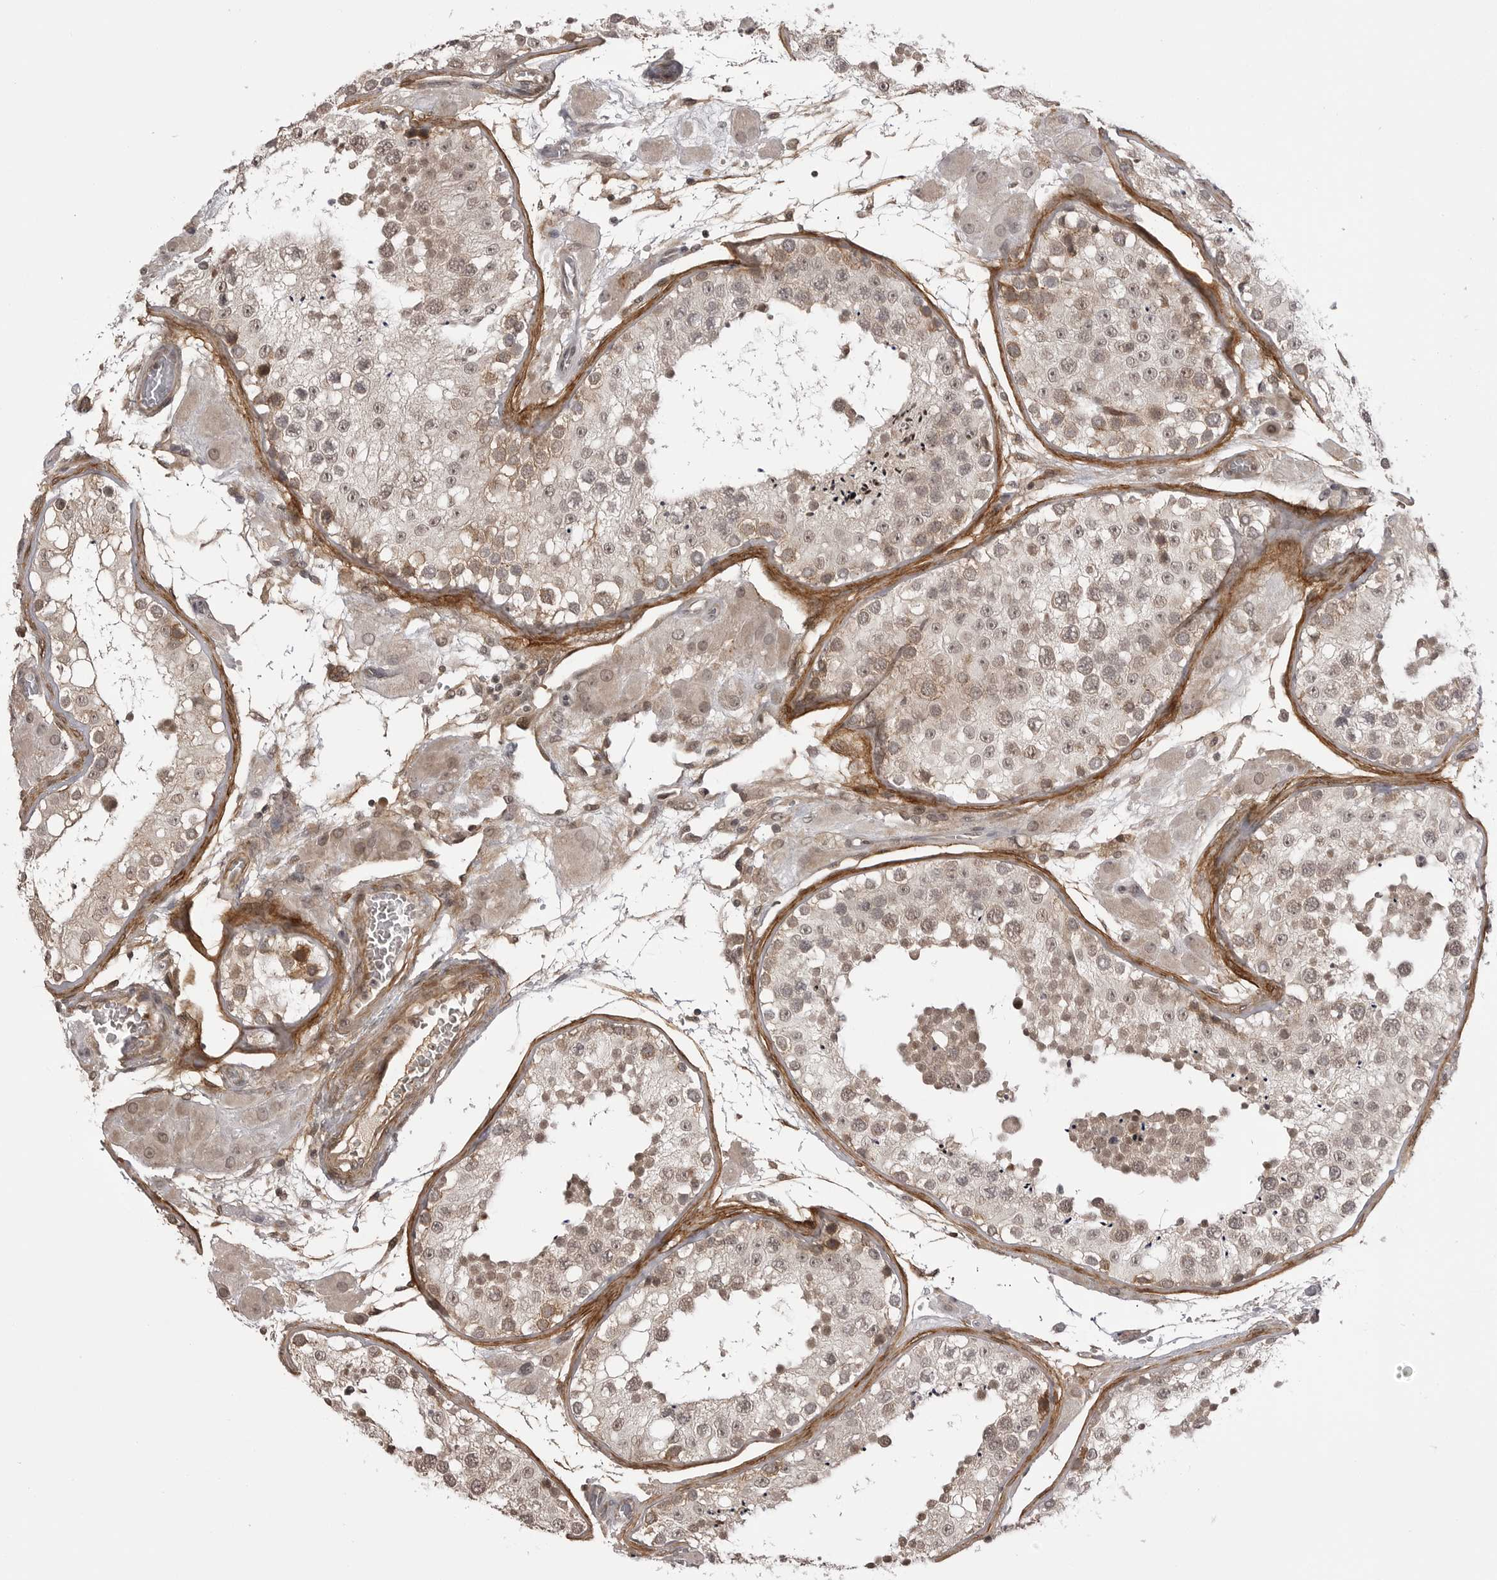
{"staining": {"intensity": "moderate", "quantity": "25%-75%", "location": "cytoplasmic/membranous,nuclear"}, "tissue": "testis", "cell_type": "Cells in seminiferous ducts", "image_type": "normal", "snomed": [{"axis": "morphology", "description": "Normal tissue, NOS"}, {"axis": "topography", "description": "Testis"}], "caption": "Unremarkable testis reveals moderate cytoplasmic/membranous,nuclear expression in approximately 25%-75% of cells in seminiferous ducts, visualized by immunohistochemistry.", "gene": "SORBS1", "patient": {"sex": "male", "age": 26}}